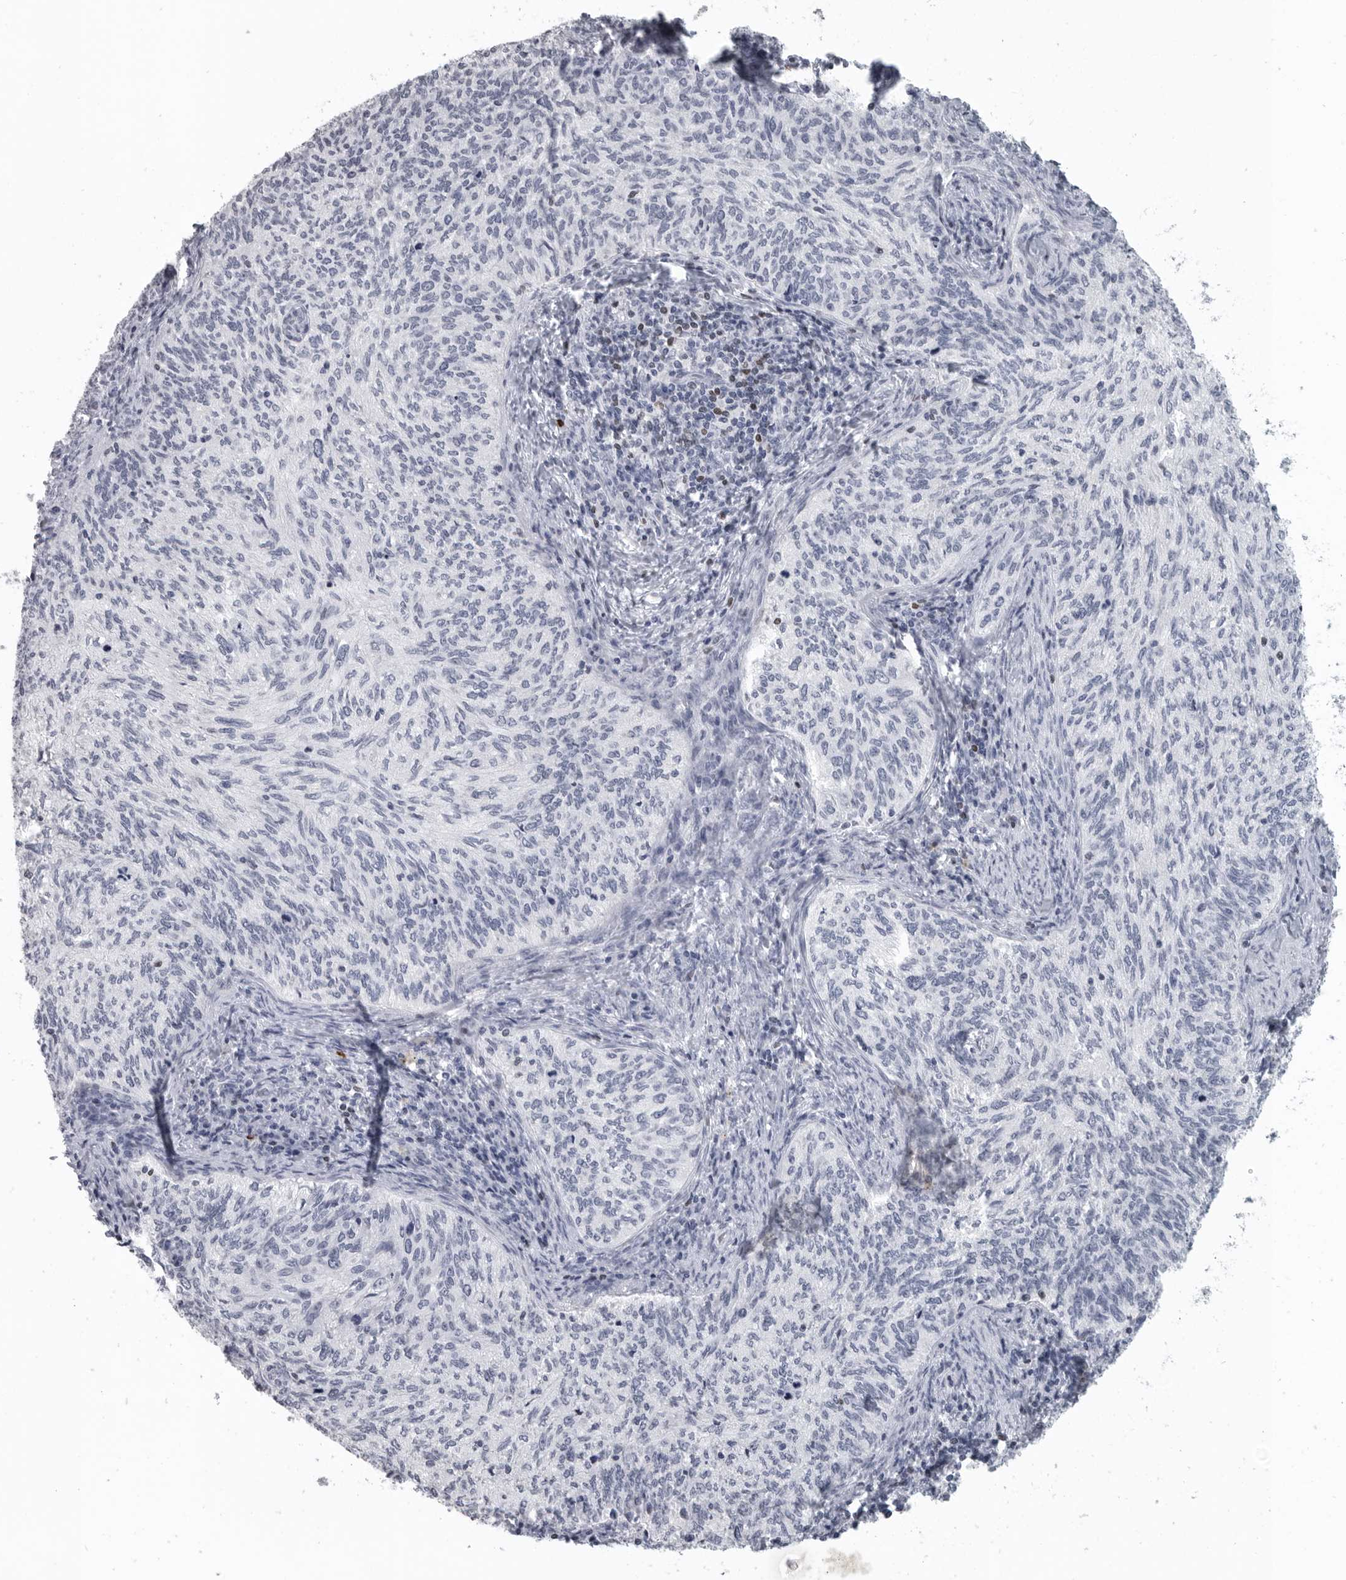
{"staining": {"intensity": "negative", "quantity": "none", "location": "none"}, "tissue": "cervical cancer", "cell_type": "Tumor cells", "image_type": "cancer", "snomed": [{"axis": "morphology", "description": "Squamous cell carcinoma, NOS"}, {"axis": "topography", "description": "Cervix"}], "caption": "DAB immunohistochemical staining of human cervical cancer (squamous cell carcinoma) shows no significant expression in tumor cells.", "gene": "SATB2", "patient": {"sex": "female", "age": 30}}